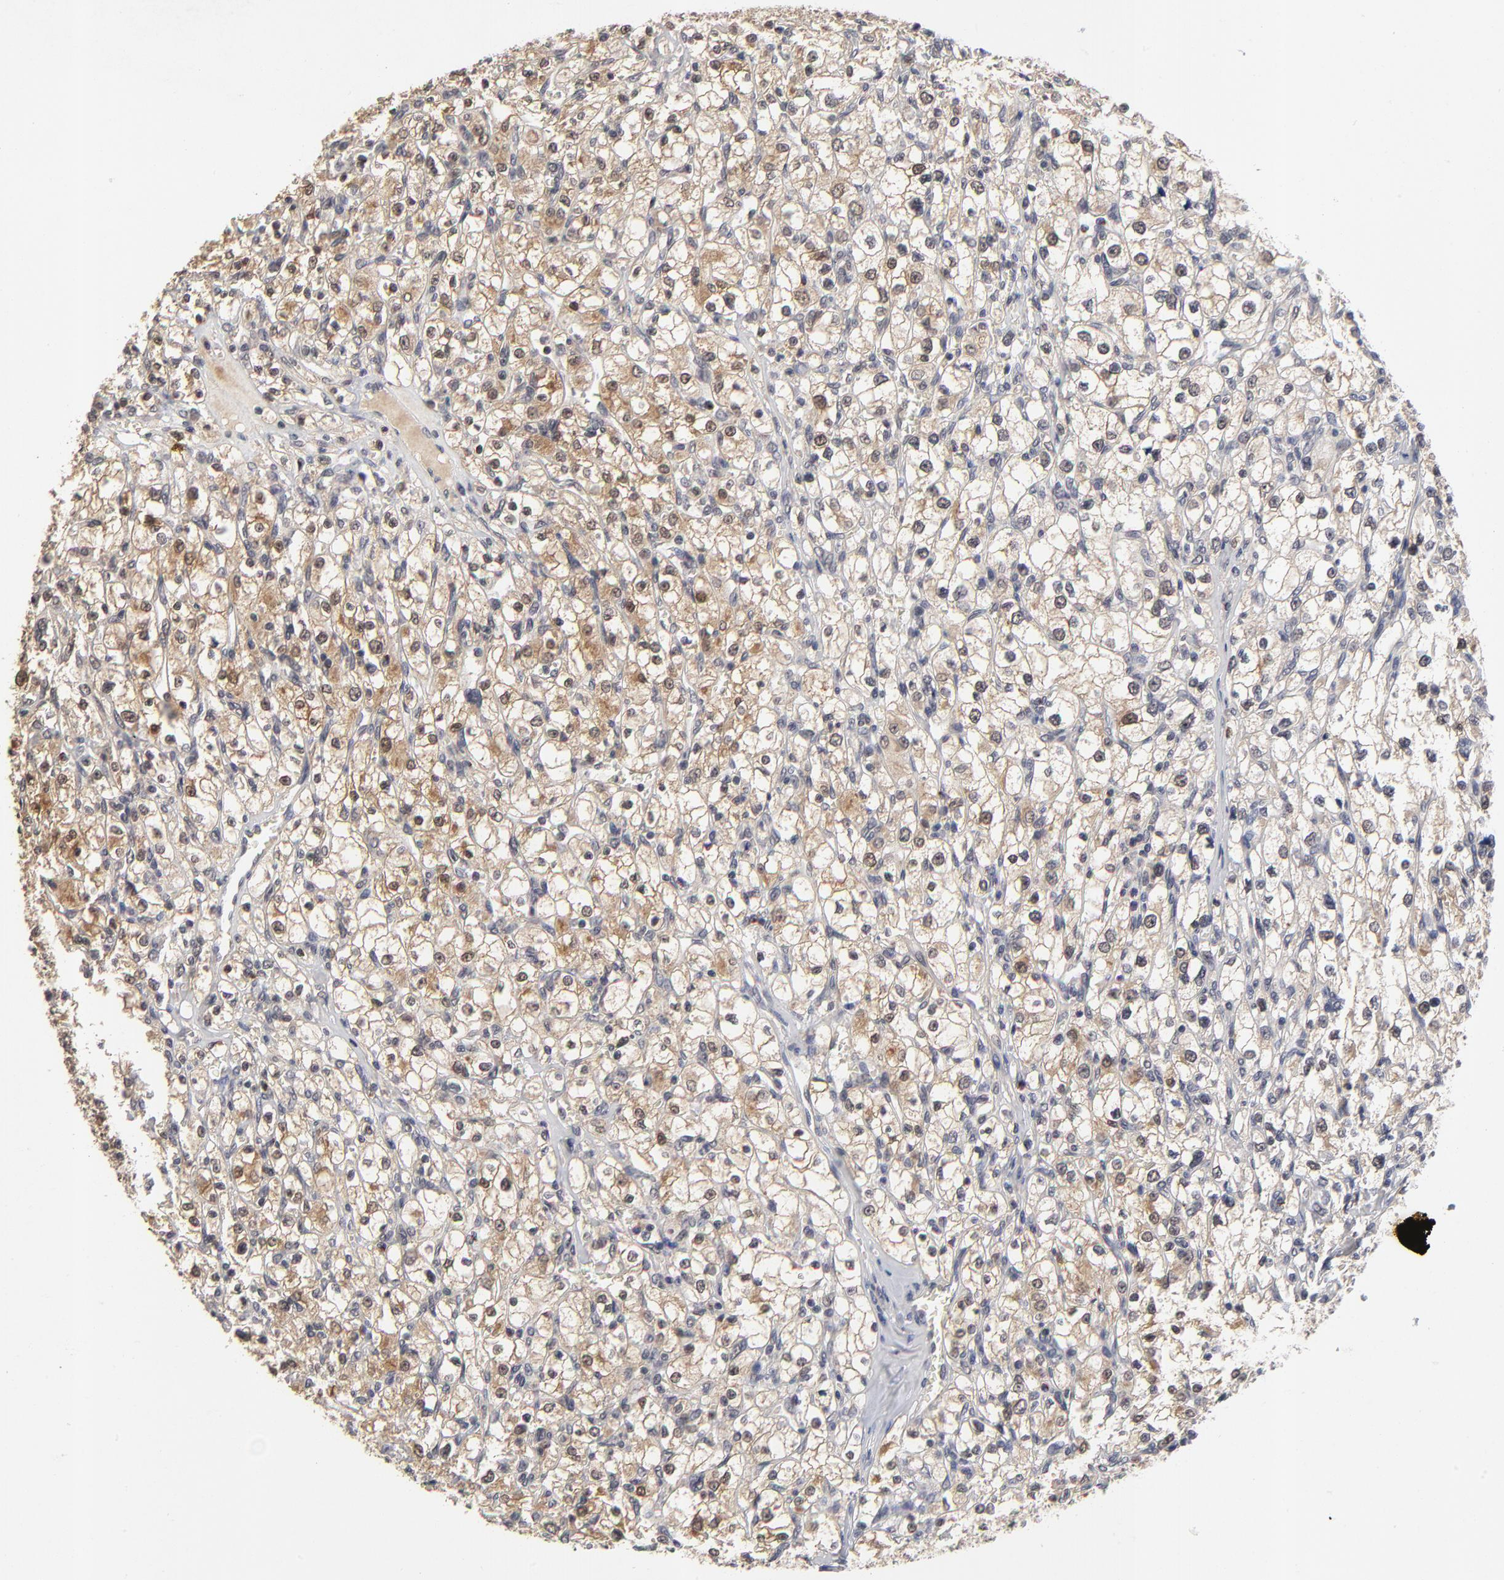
{"staining": {"intensity": "moderate", "quantity": "25%-75%", "location": "cytoplasmic/membranous"}, "tissue": "renal cancer", "cell_type": "Tumor cells", "image_type": "cancer", "snomed": [{"axis": "morphology", "description": "Adenocarcinoma, NOS"}, {"axis": "topography", "description": "Kidney"}], "caption": "Approximately 25%-75% of tumor cells in renal cancer exhibit moderate cytoplasmic/membranous protein positivity as visualized by brown immunohistochemical staining.", "gene": "WSB1", "patient": {"sex": "female", "age": 62}}